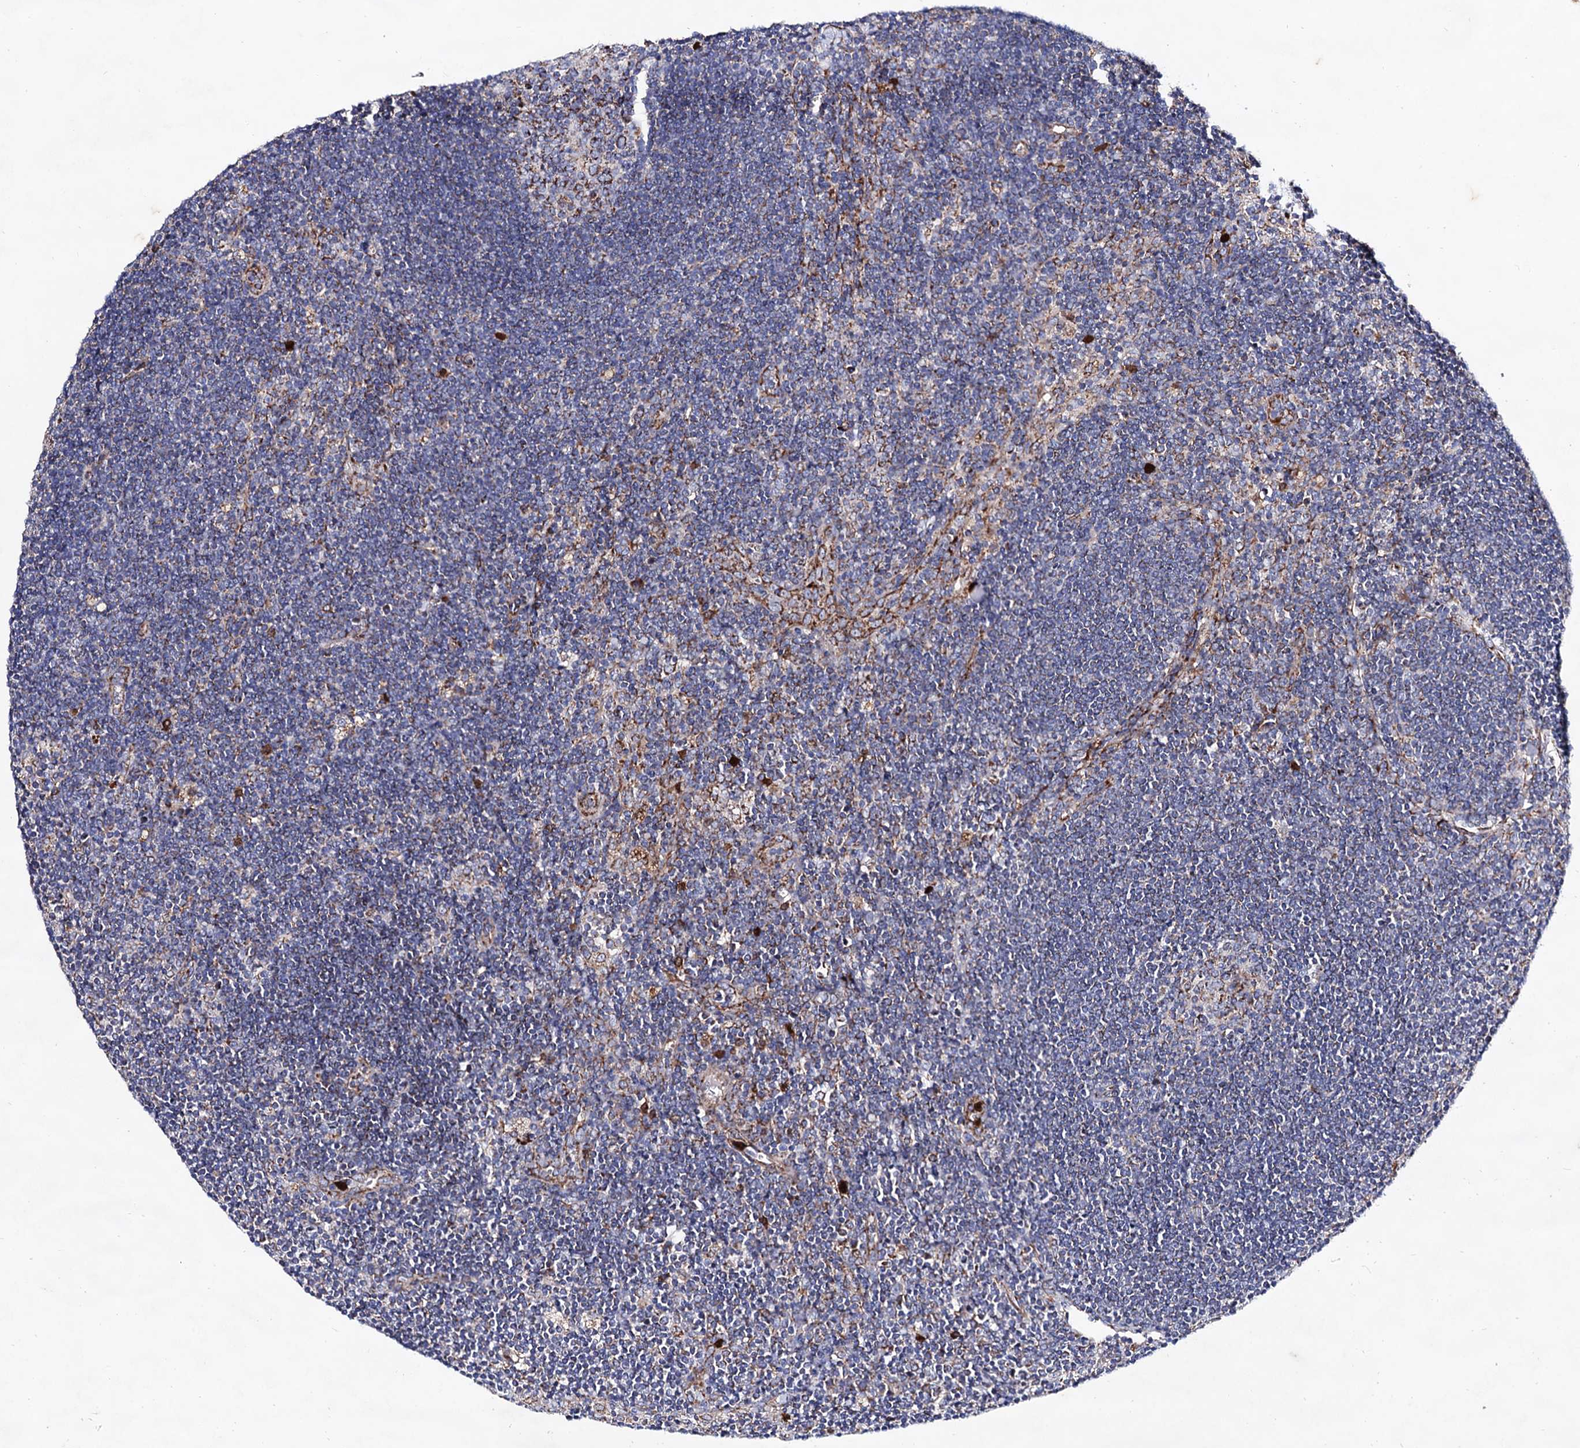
{"staining": {"intensity": "moderate", "quantity": "25%-75%", "location": "cytoplasmic/membranous"}, "tissue": "lymph node", "cell_type": "Germinal center cells", "image_type": "normal", "snomed": [{"axis": "morphology", "description": "Normal tissue, NOS"}, {"axis": "topography", "description": "Lymph node"}], "caption": "A brown stain shows moderate cytoplasmic/membranous staining of a protein in germinal center cells of normal human lymph node. The protein of interest is stained brown, and the nuclei are stained in blue (DAB (3,3'-diaminobenzidine) IHC with brightfield microscopy, high magnification).", "gene": "ACAD9", "patient": {"sex": "male", "age": 24}}